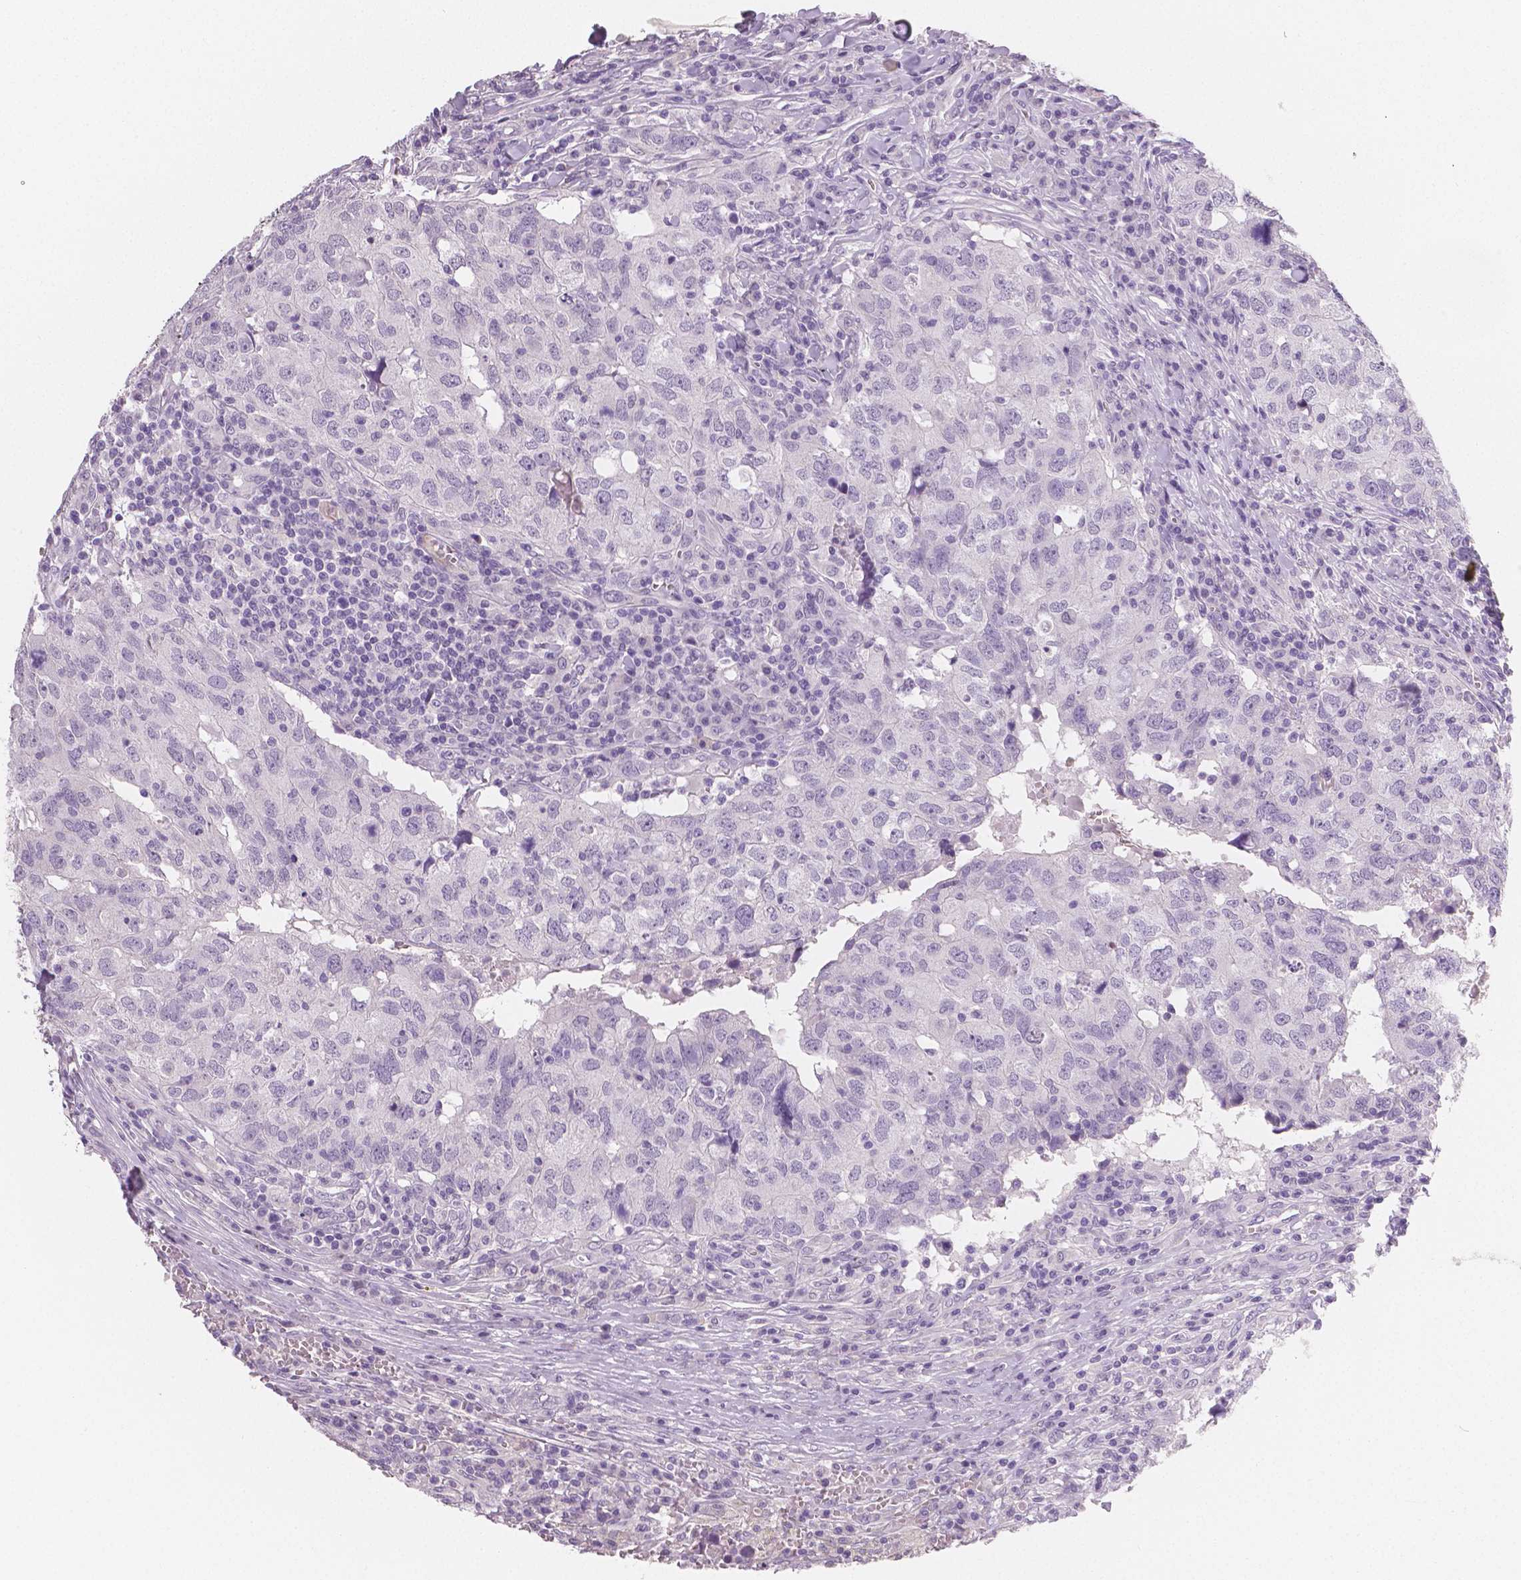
{"staining": {"intensity": "negative", "quantity": "none", "location": "none"}, "tissue": "breast cancer", "cell_type": "Tumor cells", "image_type": "cancer", "snomed": [{"axis": "morphology", "description": "Duct carcinoma"}, {"axis": "topography", "description": "Breast"}], "caption": "Immunohistochemical staining of human breast infiltrating ductal carcinoma displays no significant staining in tumor cells.", "gene": "TSPAN7", "patient": {"sex": "female", "age": 30}}